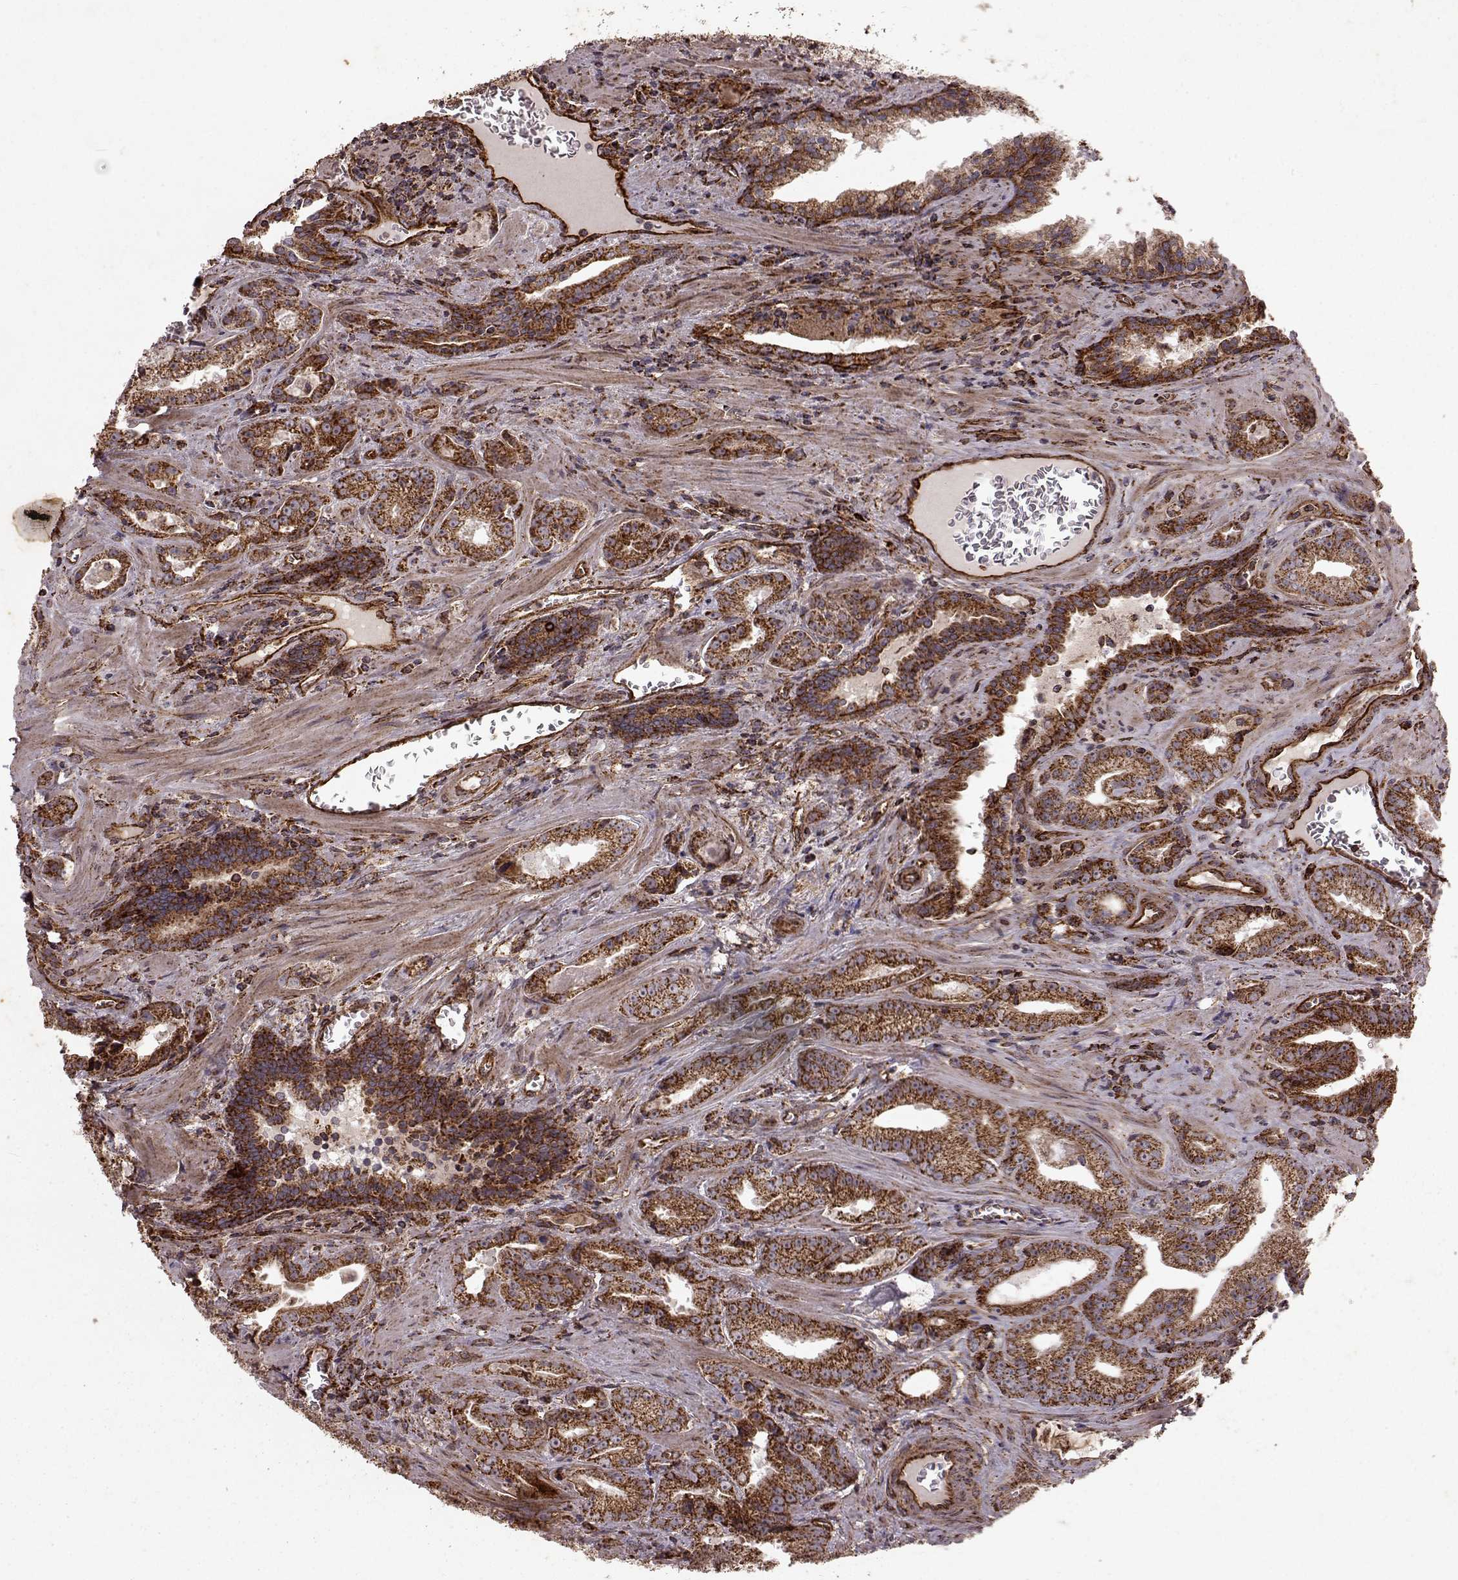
{"staining": {"intensity": "strong", "quantity": ">75%", "location": "cytoplasmic/membranous"}, "tissue": "prostate cancer", "cell_type": "Tumor cells", "image_type": "cancer", "snomed": [{"axis": "morphology", "description": "Adenocarcinoma, High grade"}, {"axis": "topography", "description": "Prostate"}], "caption": "This is an image of IHC staining of prostate adenocarcinoma (high-grade), which shows strong staining in the cytoplasmic/membranous of tumor cells.", "gene": "FXN", "patient": {"sex": "male", "age": 68}}